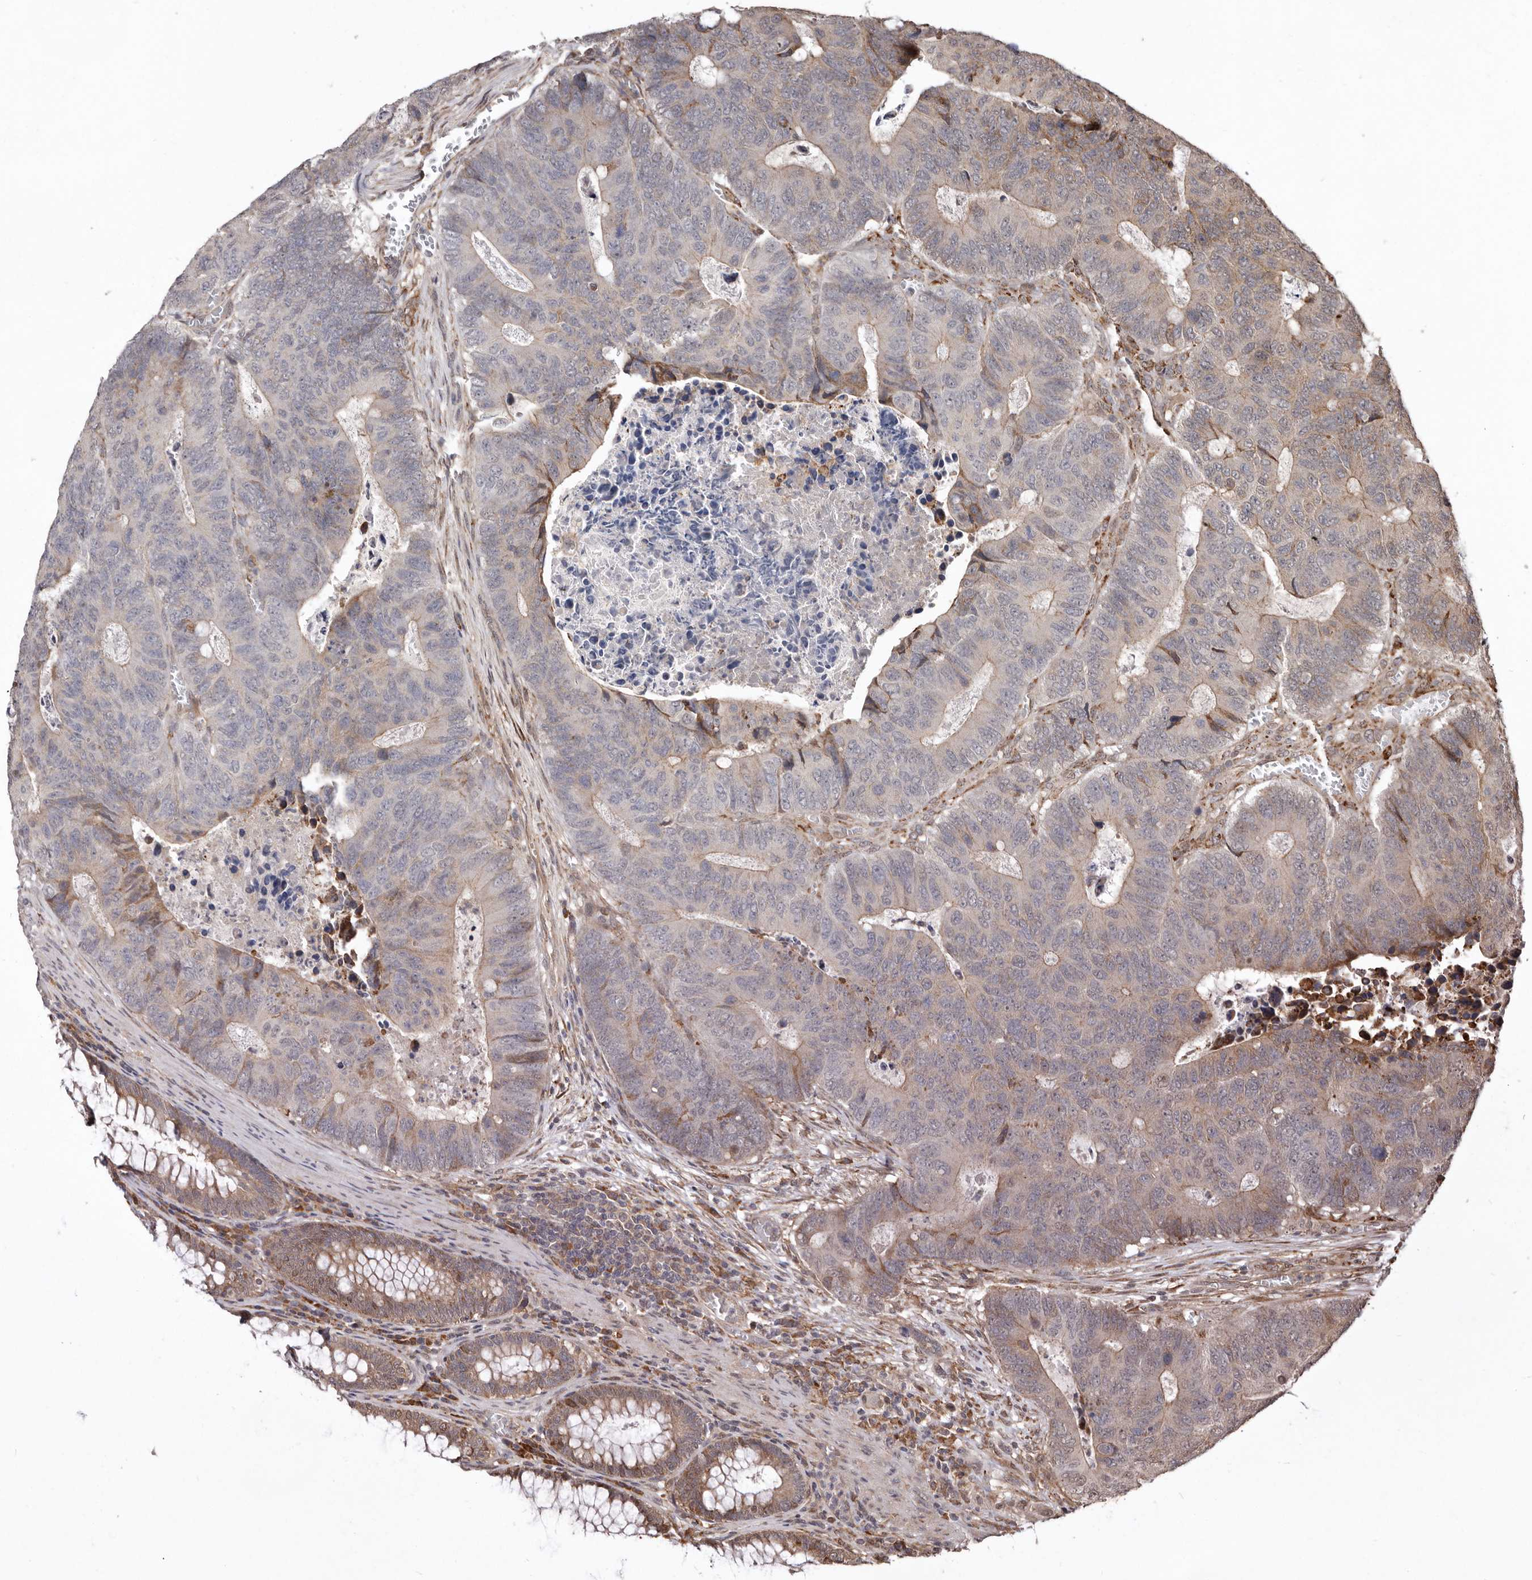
{"staining": {"intensity": "weak", "quantity": "<25%", "location": "cytoplasmic/membranous"}, "tissue": "colorectal cancer", "cell_type": "Tumor cells", "image_type": "cancer", "snomed": [{"axis": "morphology", "description": "Adenocarcinoma, NOS"}, {"axis": "topography", "description": "Colon"}], "caption": "Immunohistochemistry (IHC) micrograph of neoplastic tissue: human adenocarcinoma (colorectal) stained with DAB displays no significant protein positivity in tumor cells. The staining is performed using DAB (3,3'-diaminobenzidine) brown chromogen with nuclei counter-stained in using hematoxylin.", "gene": "RRM2B", "patient": {"sex": "male", "age": 87}}